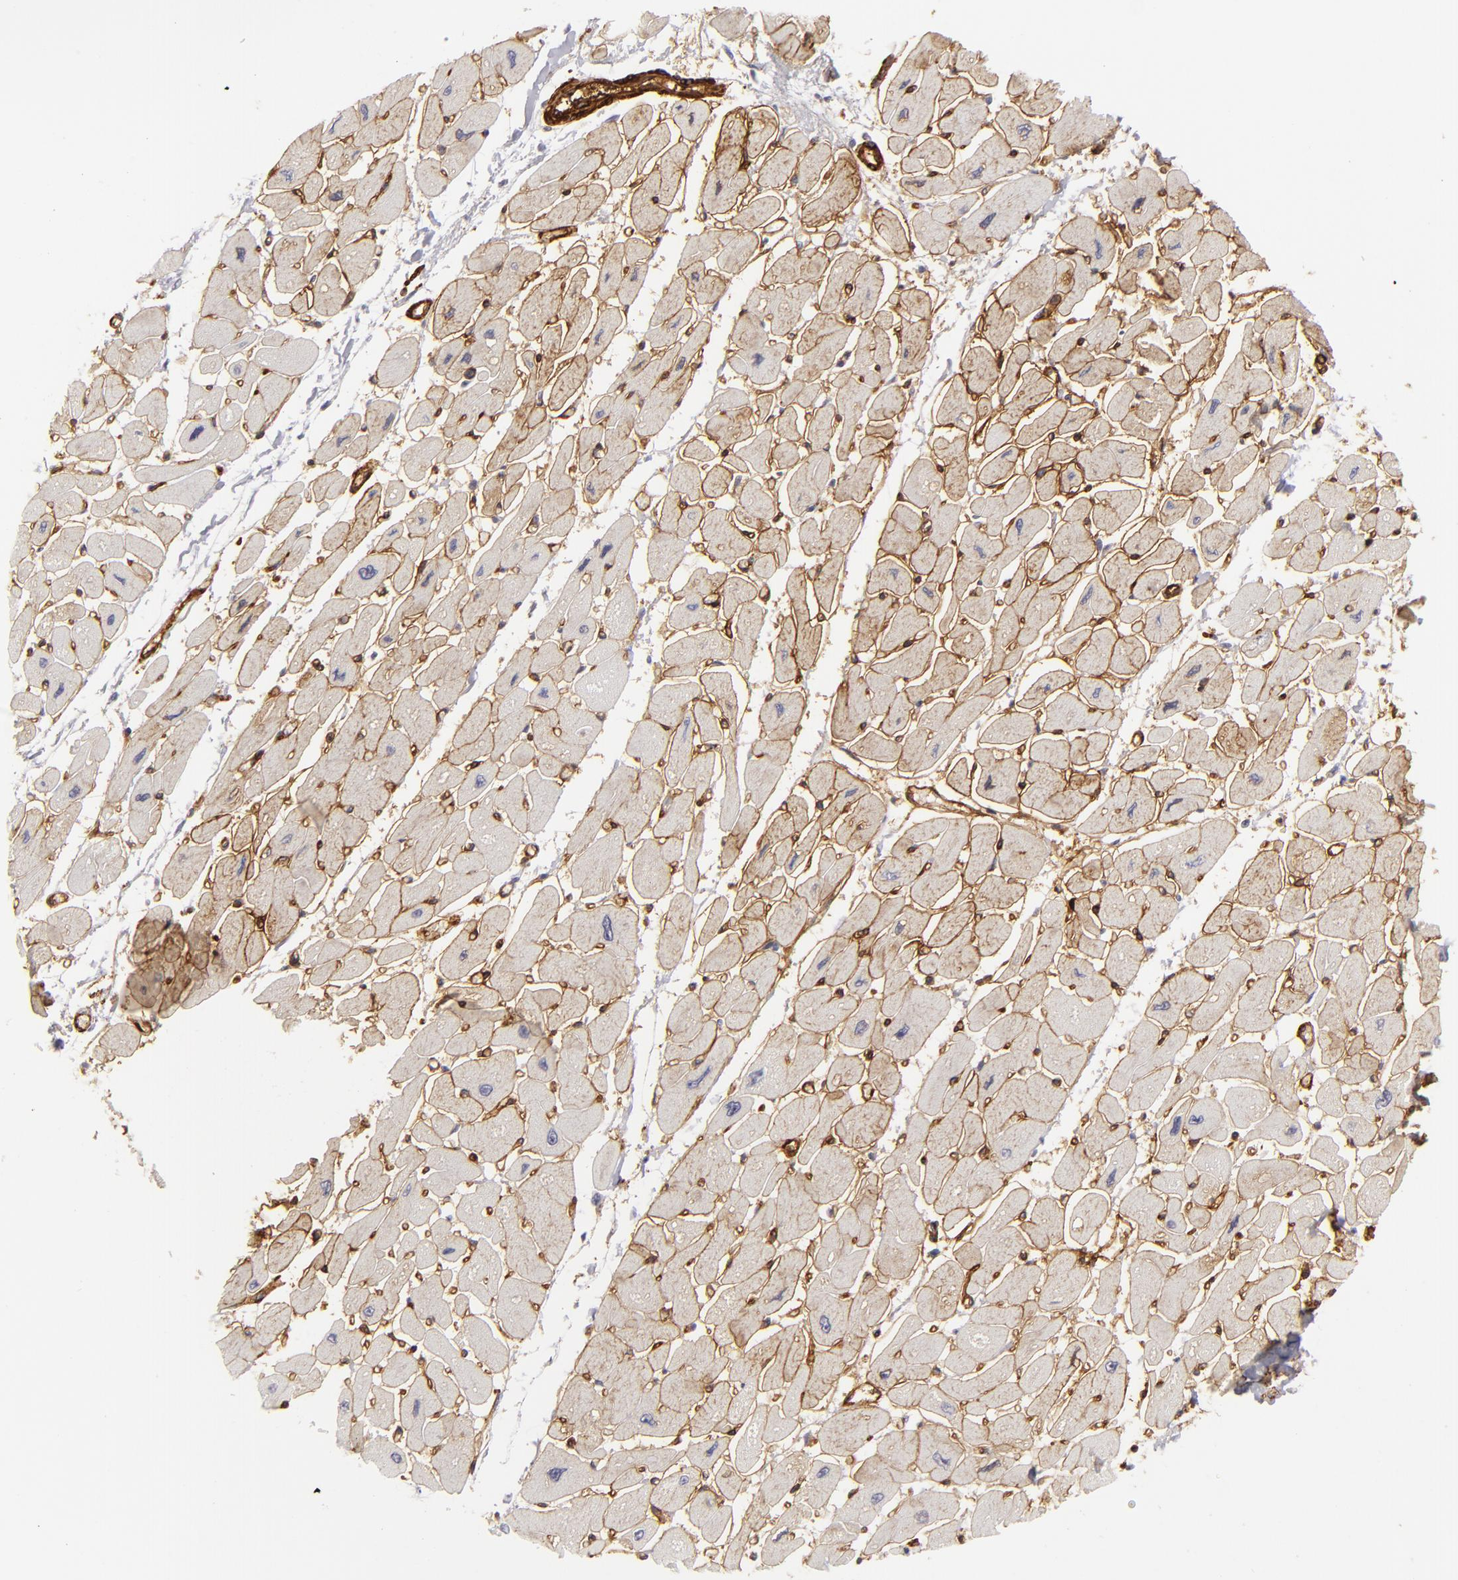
{"staining": {"intensity": "moderate", "quantity": ">75%", "location": "cytoplasmic/membranous"}, "tissue": "heart muscle", "cell_type": "Cardiomyocytes", "image_type": "normal", "snomed": [{"axis": "morphology", "description": "Normal tissue, NOS"}, {"axis": "topography", "description": "Heart"}], "caption": "DAB (3,3'-diaminobenzidine) immunohistochemical staining of normal heart muscle reveals moderate cytoplasmic/membranous protein expression in approximately >75% of cardiomyocytes. Using DAB (brown) and hematoxylin (blue) stains, captured at high magnification using brightfield microscopy.", "gene": "MCAM", "patient": {"sex": "female", "age": 54}}